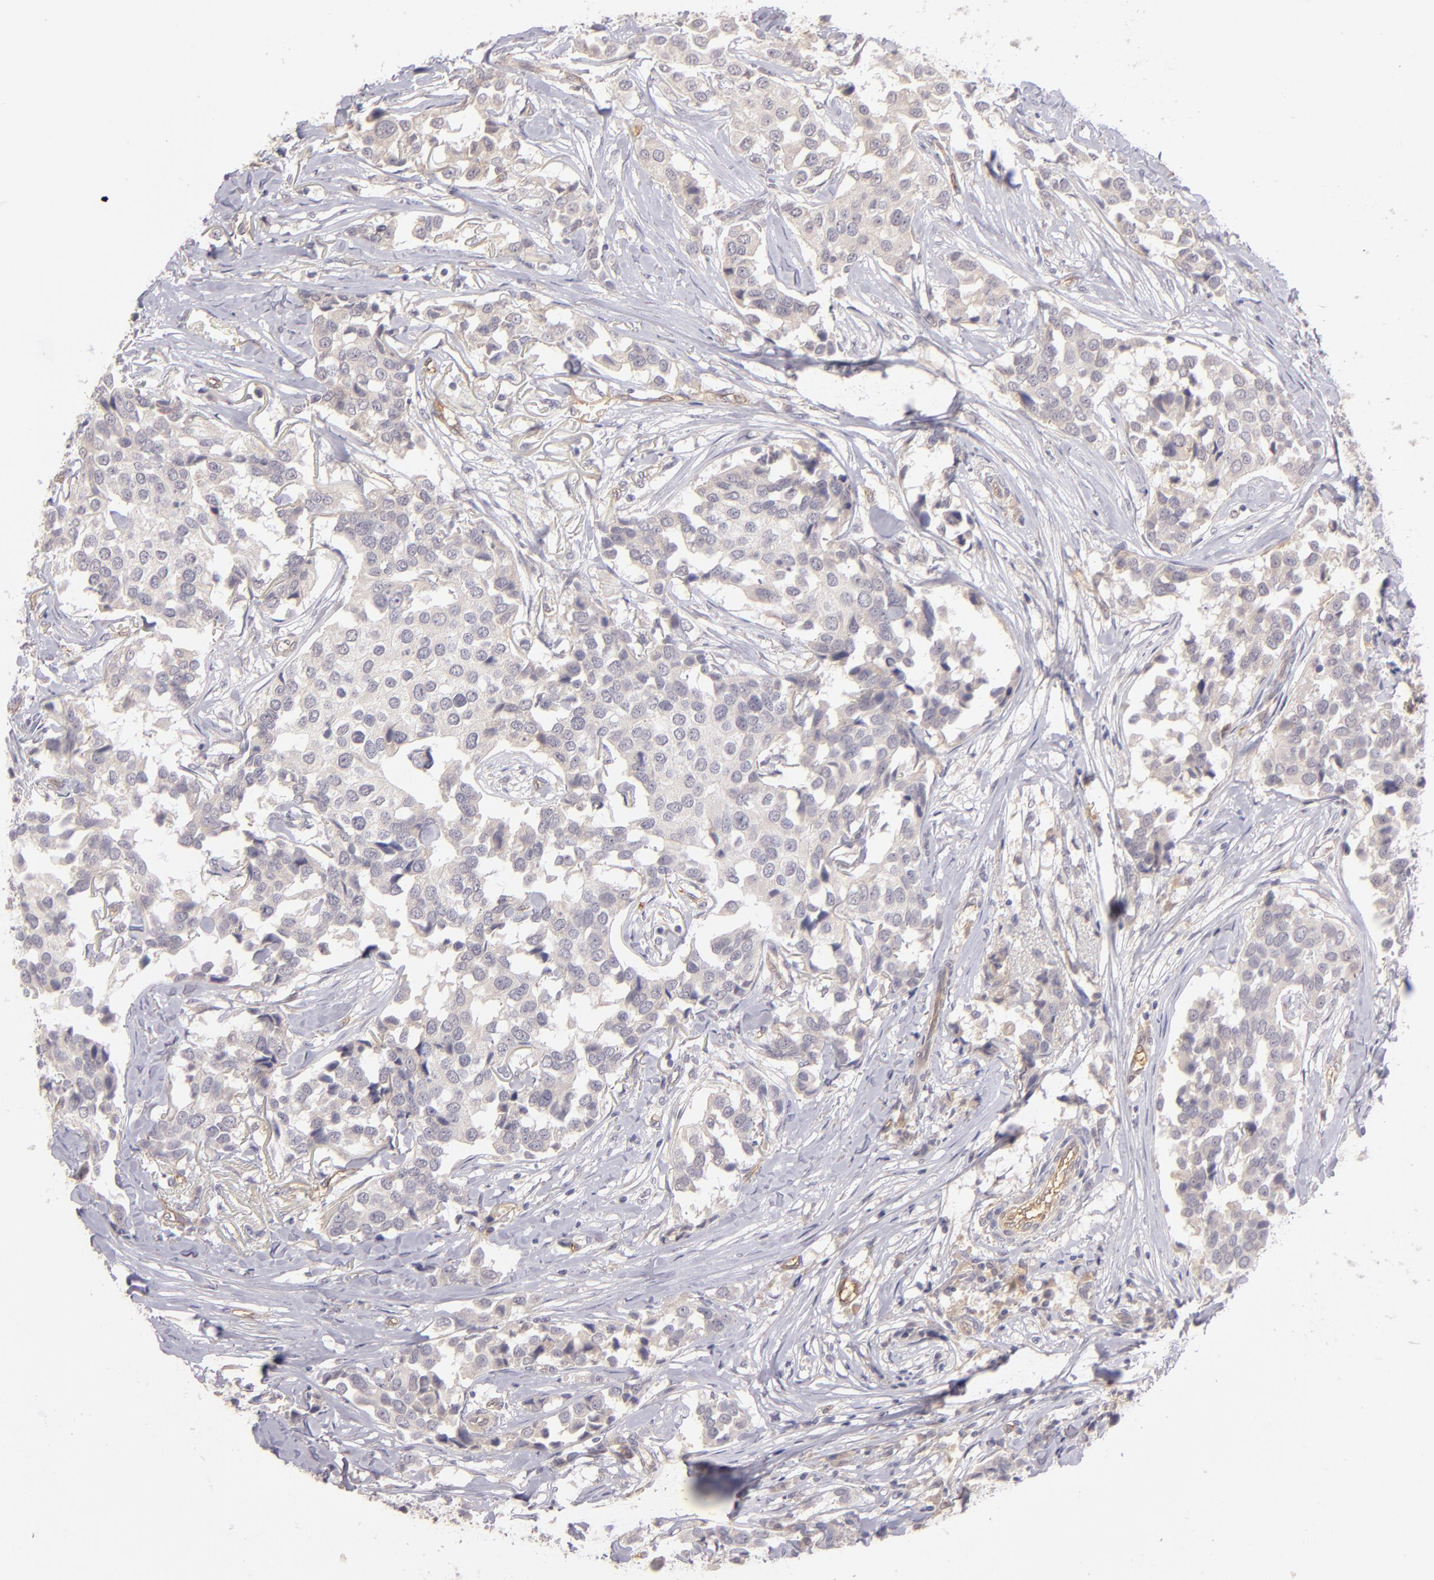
{"staining": {"intensity": "weak", "quantity": "25%-75%", "location": "cytoplasmic/membranous"}, "tissue": "breast cancer", "cell_type": "Tumor cells", "image_type": "cancer", "snomed": [{"axis": "morphology", "description": "Duct carcinoma"}, {"axis": "topography", "description": "Breast"}], "caption": "A photomicrograph of breast cancer (infiltrating ductal carcinoma) stained for a protein reveals weak cytoplasmic/membranous brown staining in tumor cells. Nuclei are stained in blue.", "gene": "THBD", "patient": {"sex": "female", "age": 80}}